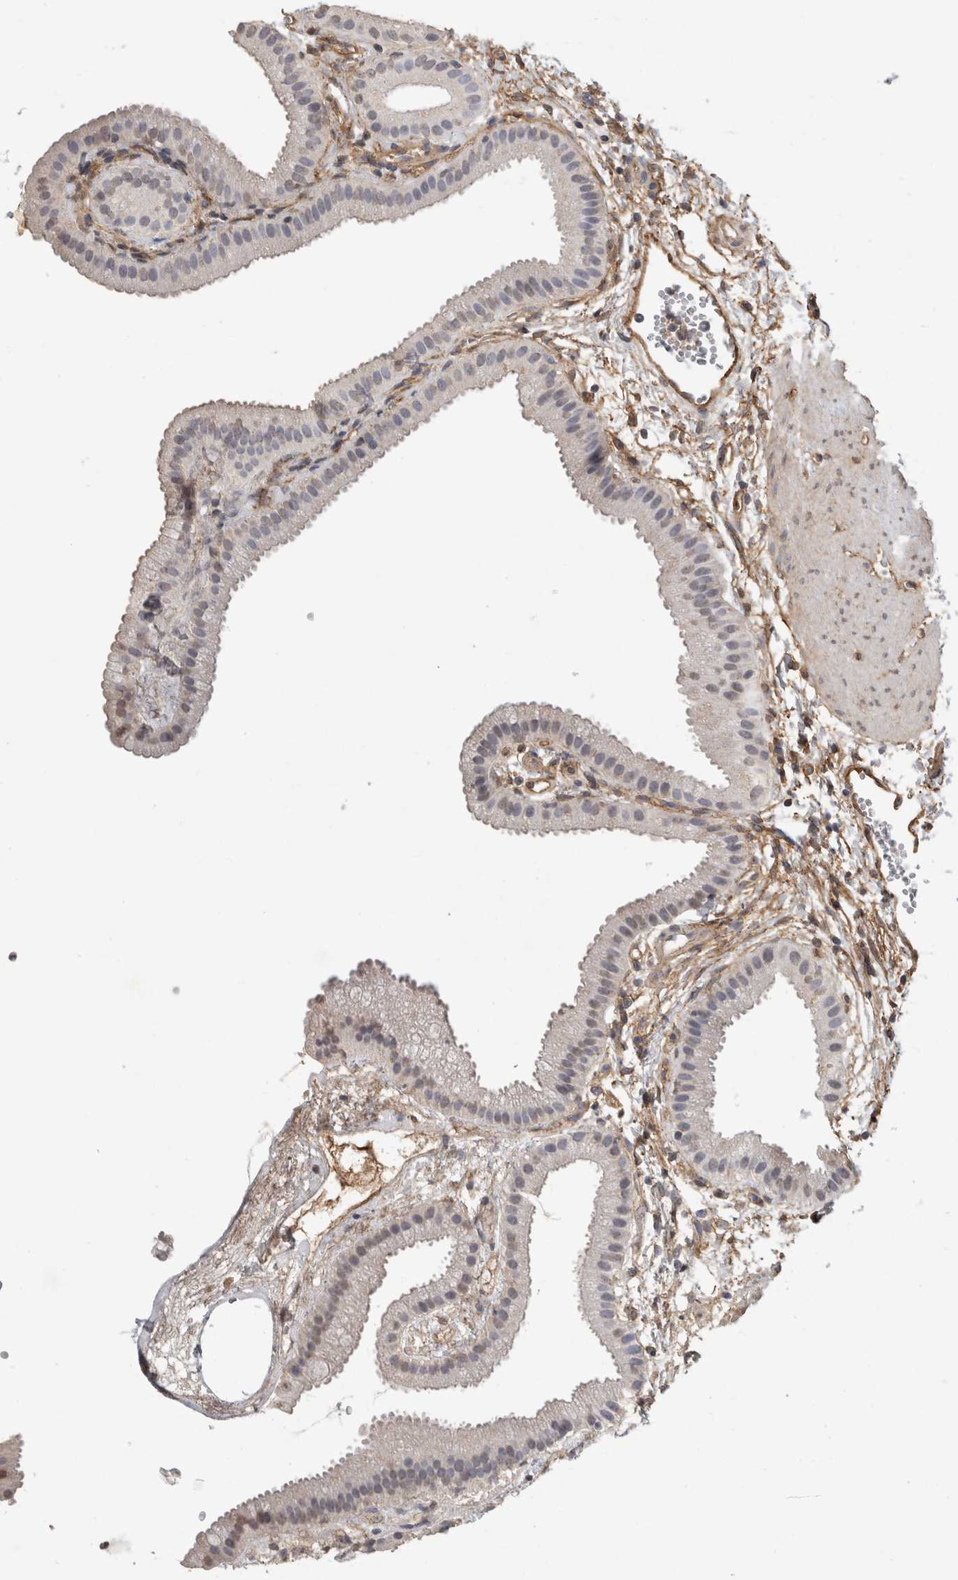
{"staining": {"intensity": "weak", "quantity": "<25%", "location": "nuclear"}, "tissue": "gallbladder", "cell_type": "Glandular cells", "image_type": "normal", "snomed": [{"axis": "morphology", "description": "Normal tissue, NOS"}, {"axis": "topography", "description": "Gallbladder"}], "caption": "Immunohistochemistry histopathology image of normal gallbladder: human gallbladder stained with DAB exhibits no significant protein positivity in glandular cells. (Brightfield microscopy of DAB (3,3'-diaminobenzidine) immunohistochemistry at high magnification).", "gene": "RECK", "patient": {"sex": "female", "age": 64}}